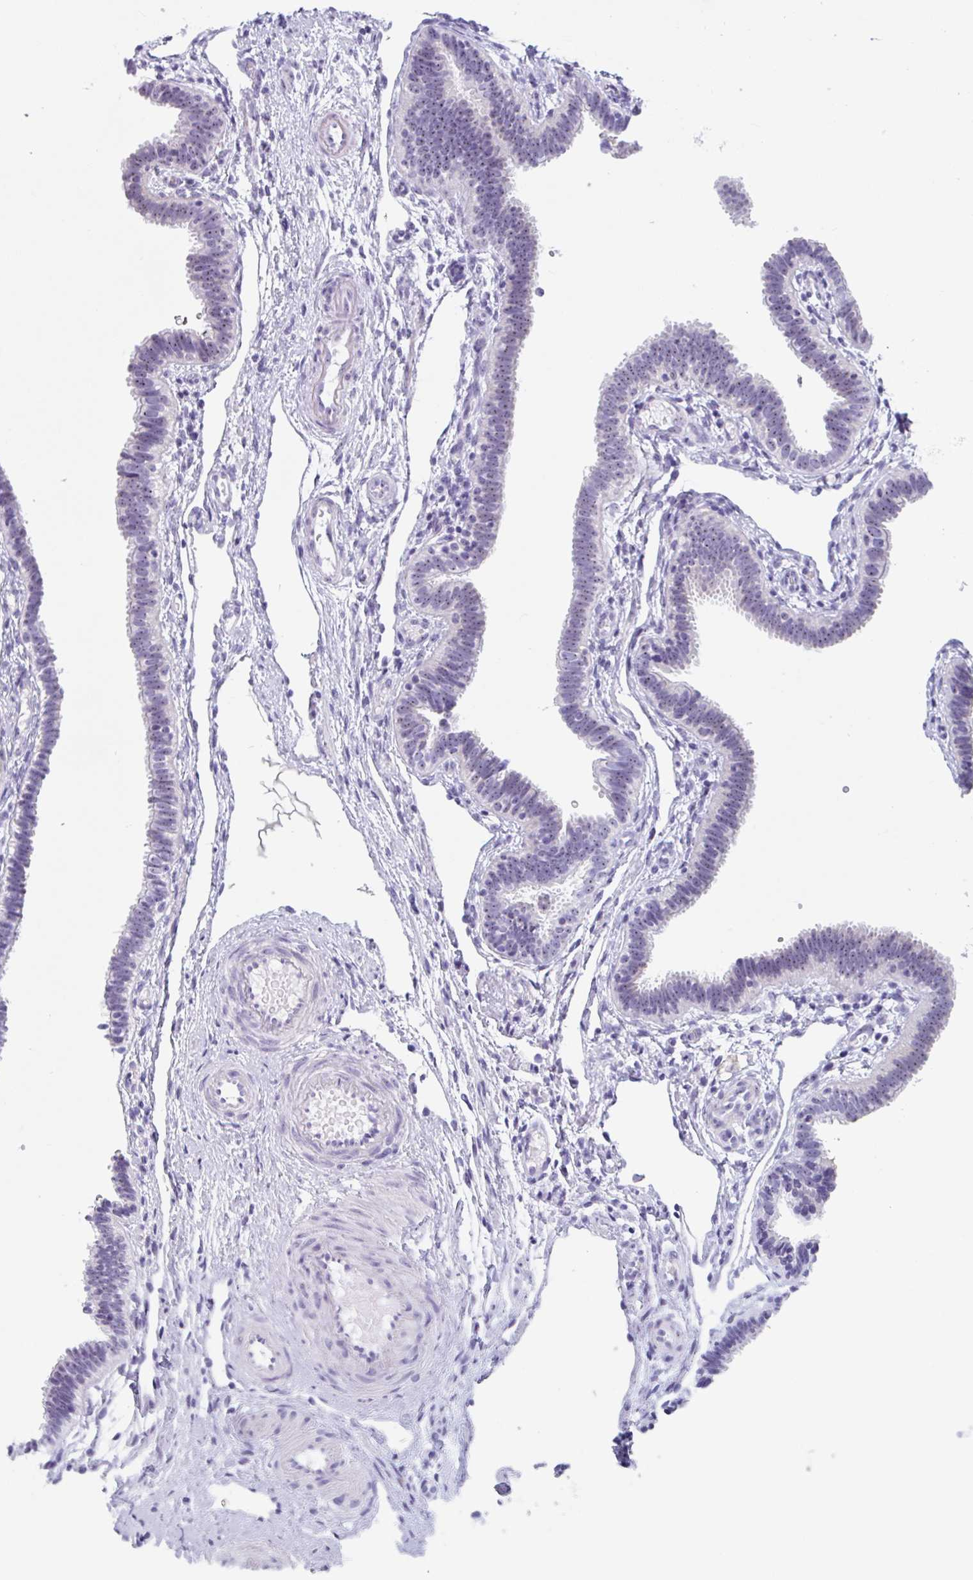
{"staining": {"intensity": "weak", "quantity": "25%-75%", "location": "nuclear"}, "tissue": "fallopian tube", "cell_type": "Glandular cells", "image_type": "normal", "snomed": [{"axis": "morphology", "description": "Normal tissue, NOS"}, {"axis": "topography", "description": "Fallopian tube"}], "caption": "Glandular cells display low levels of weak nuclear staining in approximately 25%-75% of cells in unremarkable fallopian tube. (Stains: DAB (3,3'-diaminobenzidine) in brown, nuclei in blue, Microscopy: brightfield microscopy at high magnification).", "gene": "LENG9", "patient": {"sex": "female", "age": 37}}